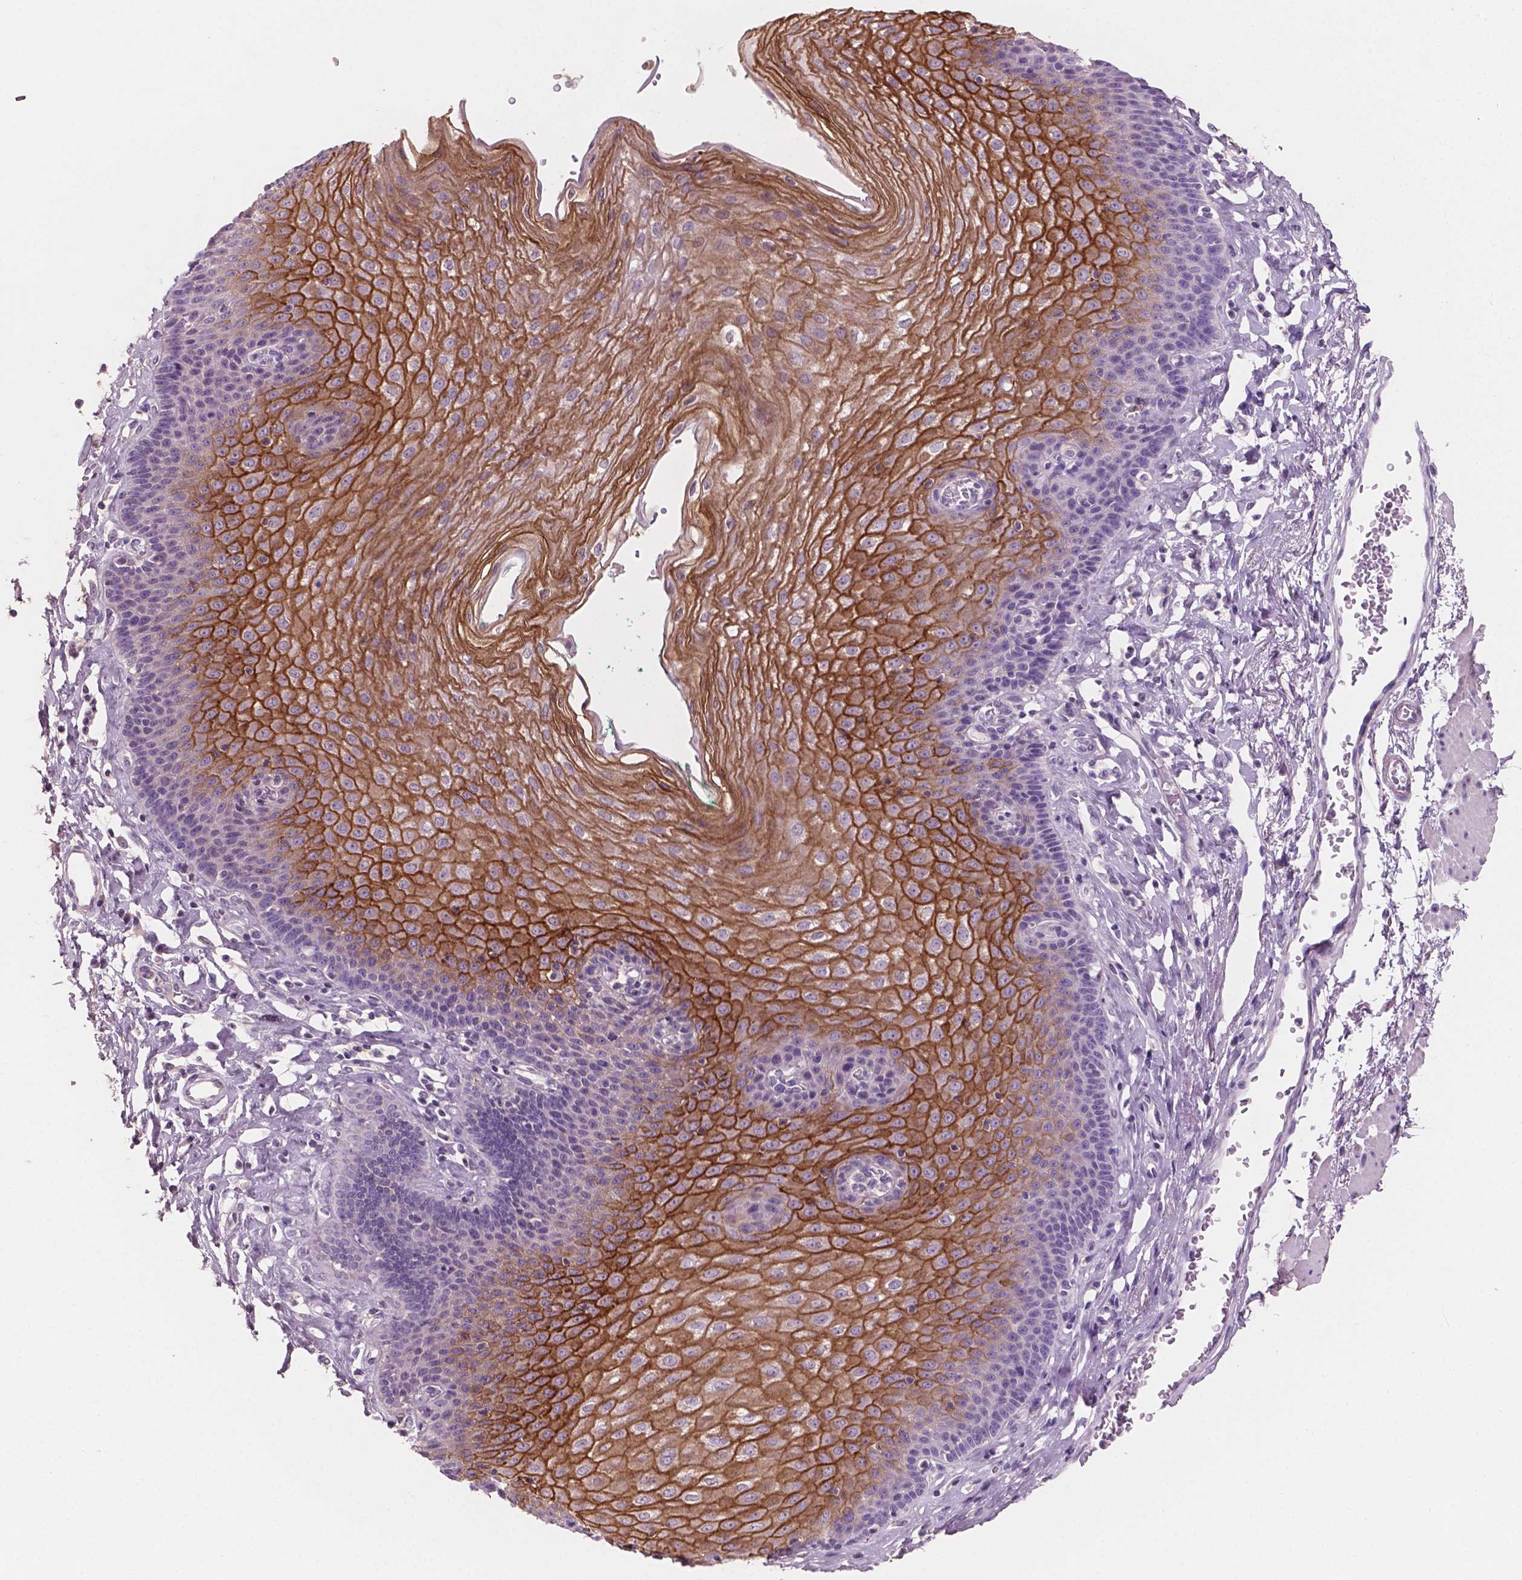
{"staining": {"intensity": "strong", "quantity": "<25%", "location": "cytoplasmic/membranous"}, "tissue": "esophagus", "cell_type": "Squamous epithelial cells", "image_type": "normal", "snomed": [{"axis": "morphology", "description": "Normal tissue, NOS"}, {"axis": "topography", "description": "Esophagus"}], "caption": "High-magnification brightfield microscopy of benign esophagus stained with DAB (brown) and counterstained with hematoxylin (blue). squamous epithelial cells exhibit strong cytoplasmic/membranous expression is seen in approximately<25% of cells. Nuclei are stained in blue.", "gene": "SBSN", "patient": {"sex": "female", "age": 81}}